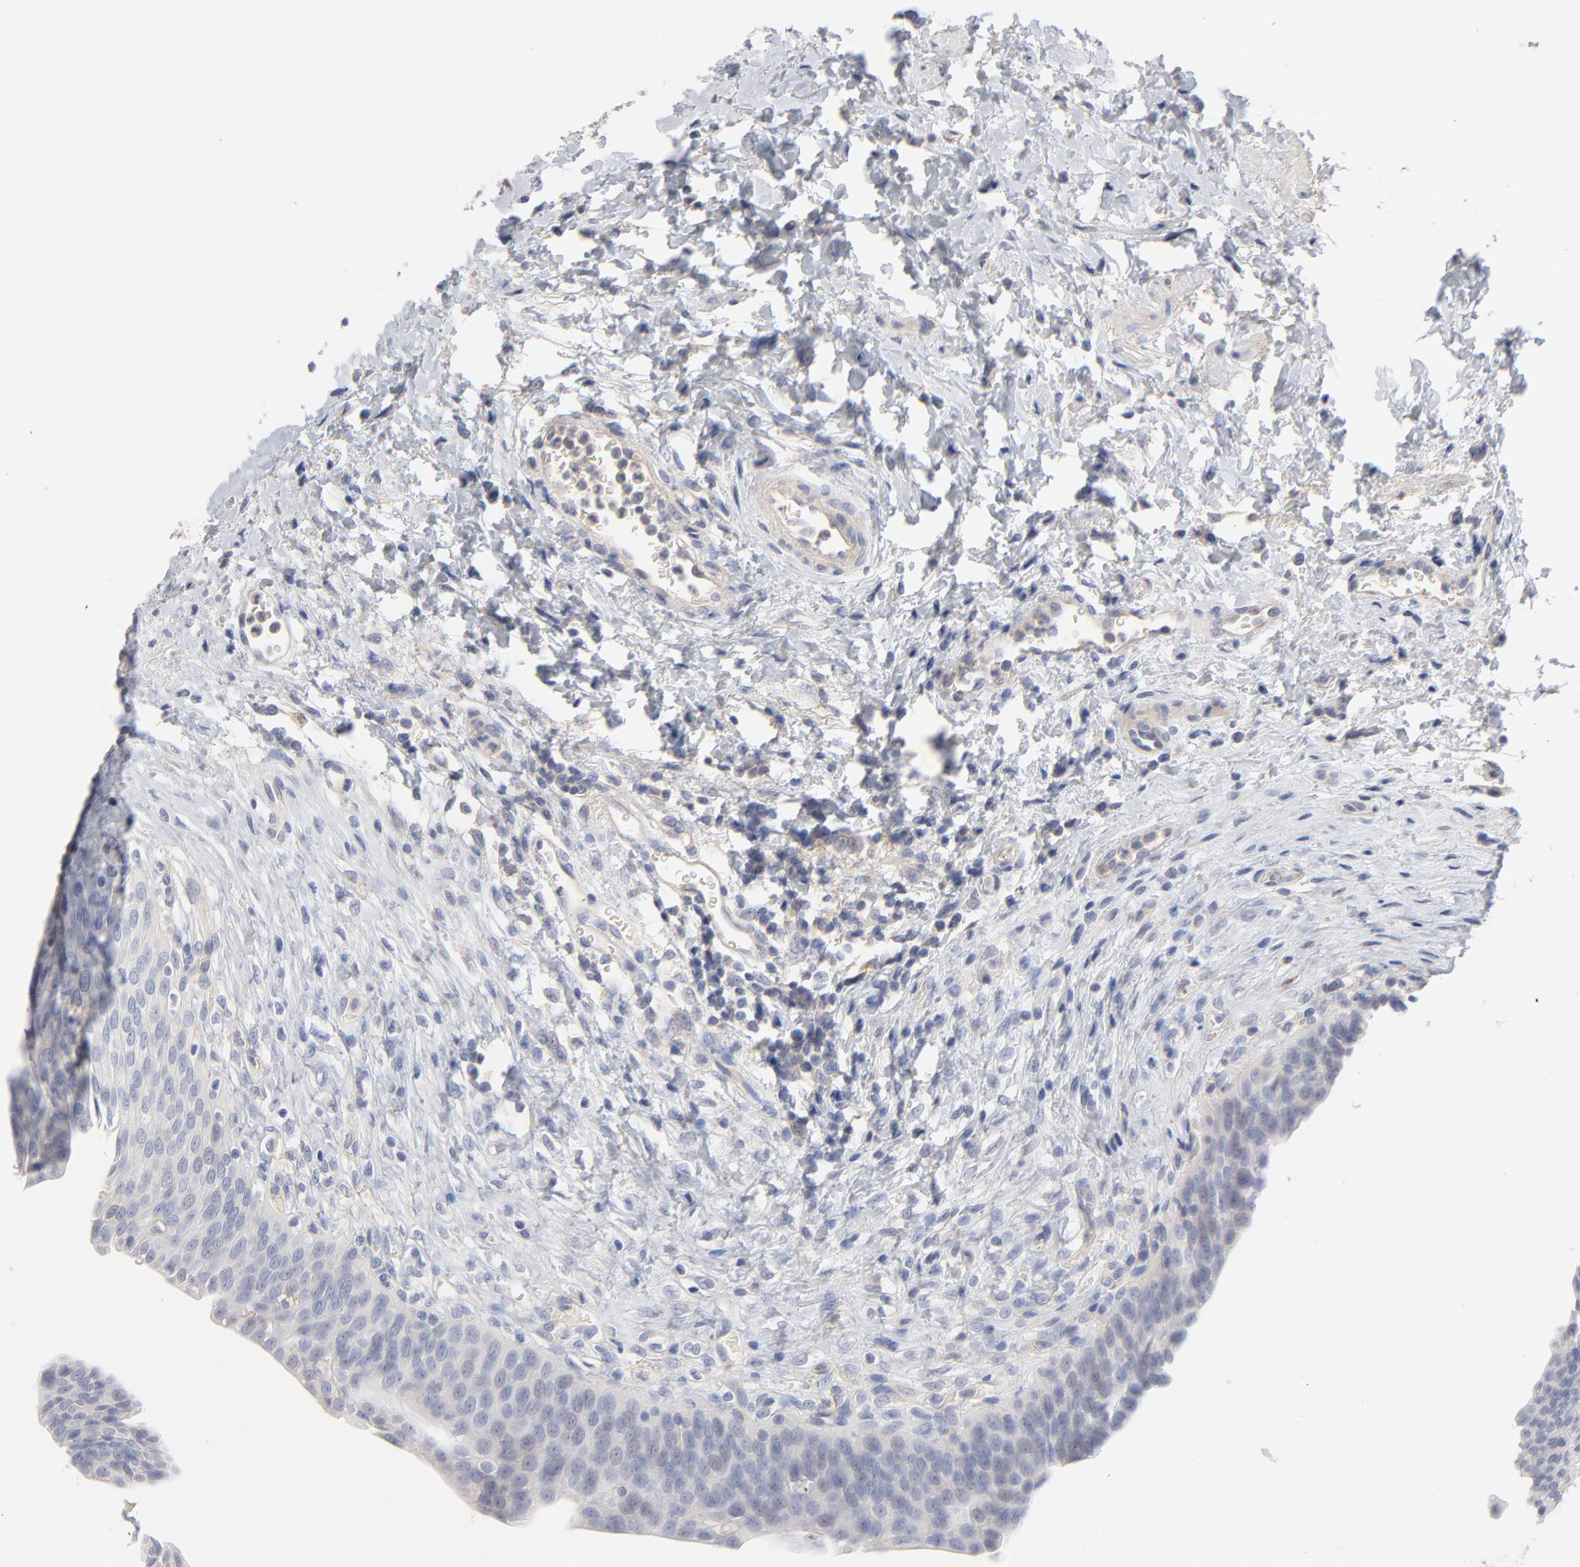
{"staining": {"intensity": "weak", "quantity": "25%-75%", "location": "cytoplasmic/membranous"}, "tissue": "urinary bladder", "cell_type": "Urothelial cells", "image_type": "normal", "snomed": [{"axis": "morphology", "description": "Normal tissue, NOS"}, {"axis": "morphology", "description": "Dysplasia, NOS"}, {"axis": "topography", "description": "Urinary bladder"}], "caption": "Immunohistochemistry (IHC) image of unremarkable urinary bladder: urinary bladder stained using immunohistochemistry (IHC) exhibits low levels of weak protein expression localized specifically in the cytoplasmic/membranous of urothelial cells, appearing as a cytoplasmic/membranous brown color.", "gene": "SLC16A1", "patient": {"sex": "male", "age": 35}}